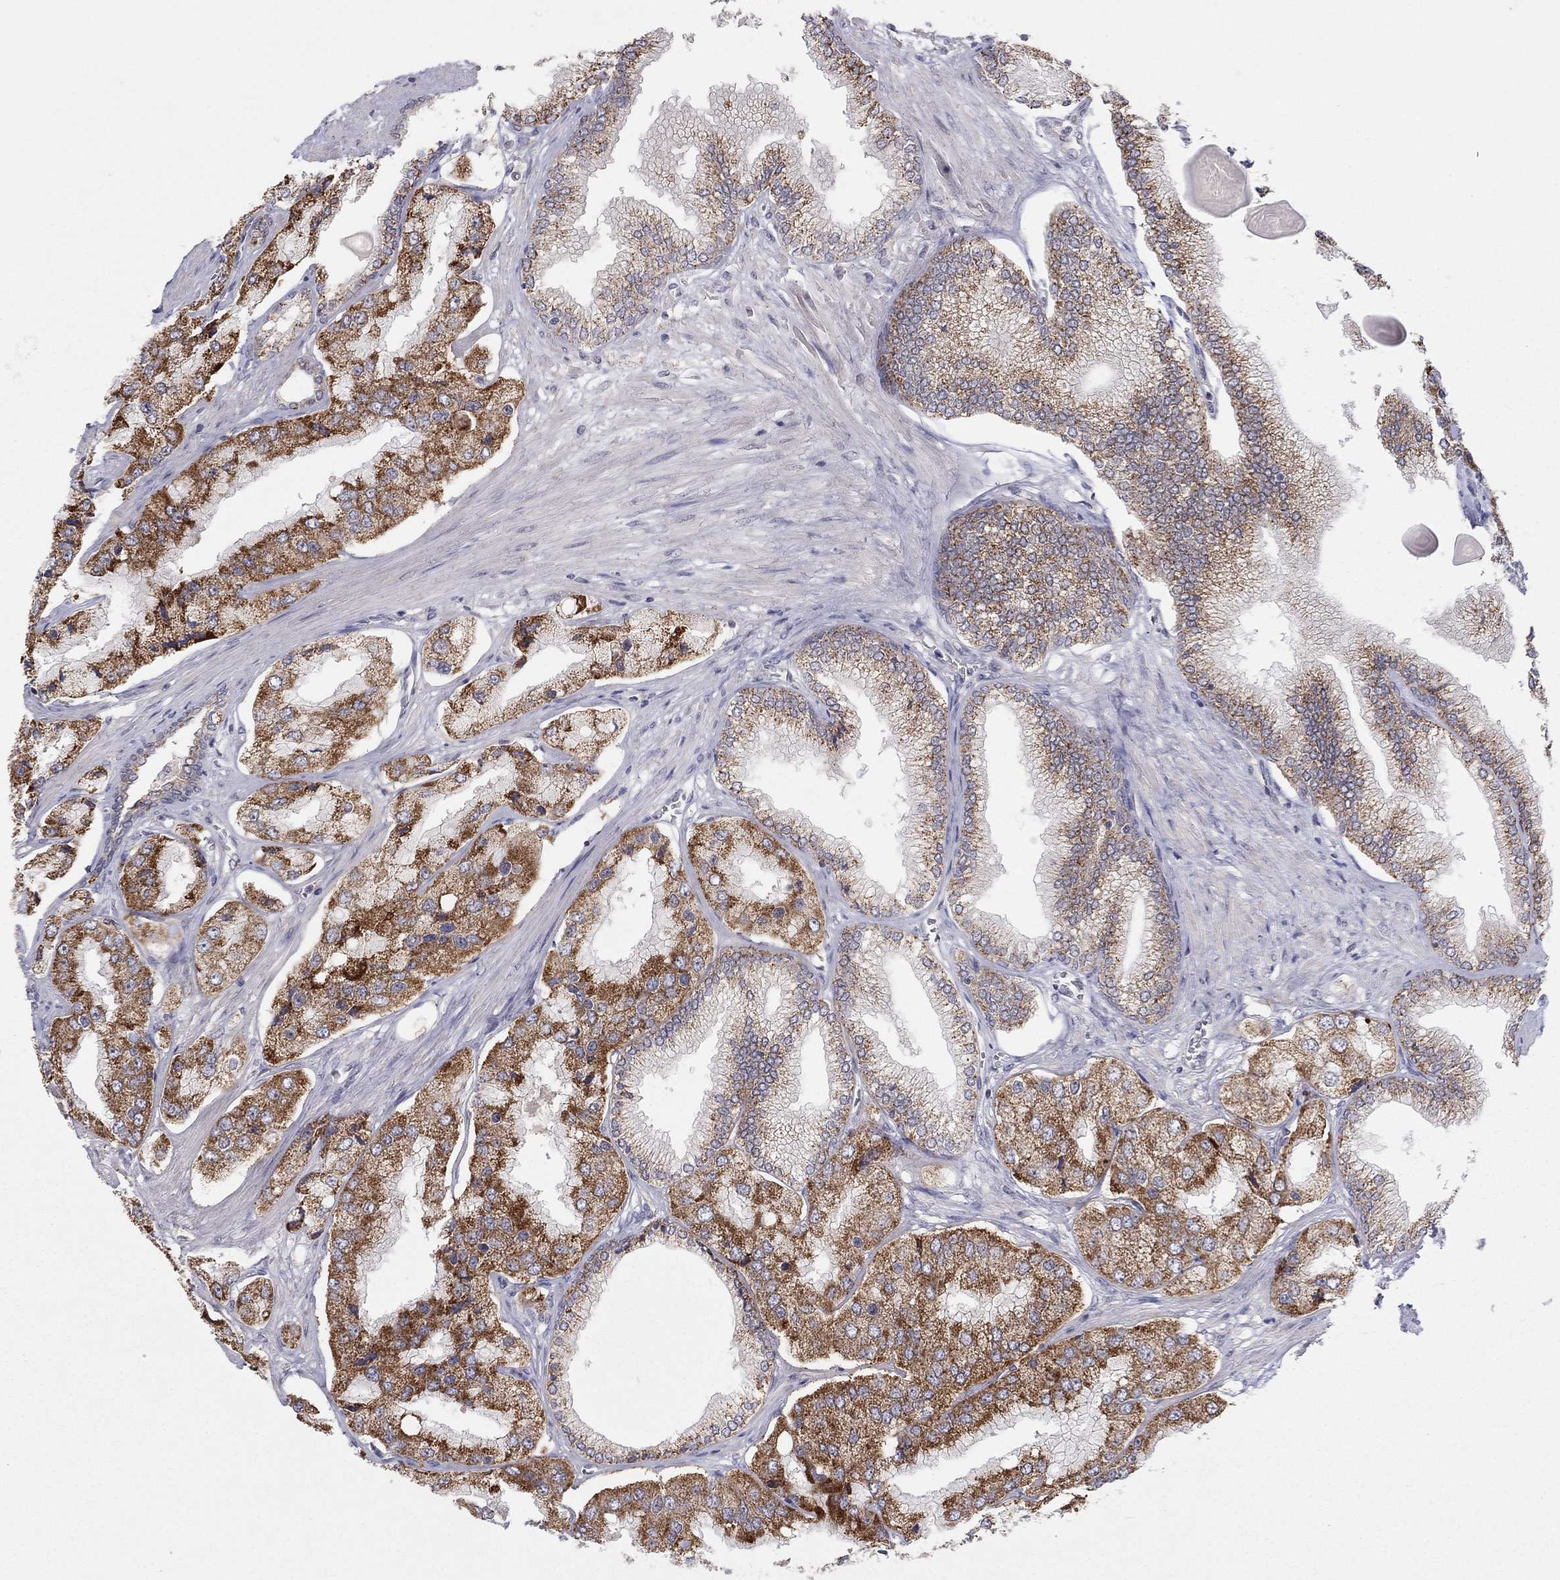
{"staining": {"intensity": "strong", "quantity": "25%-75%", "location": "cytoplasmic/membranous"}, "tissue": "prostate cancer", "cell_type": "Tumor cells", "image_type": "cancer", "snomed": [{"axis": "morphology", "description": "Adenocarcinoma, Low grade"}, {"axis": "topography", "description": "Prostate"}], "caption": "Strong cytoplasmic/membranous staining is appreciated in approximately 25%-75% of tumor cells in prostate cancer.", "gene": "CRACDL", "patient": {"sex": "male", "age": 69}}